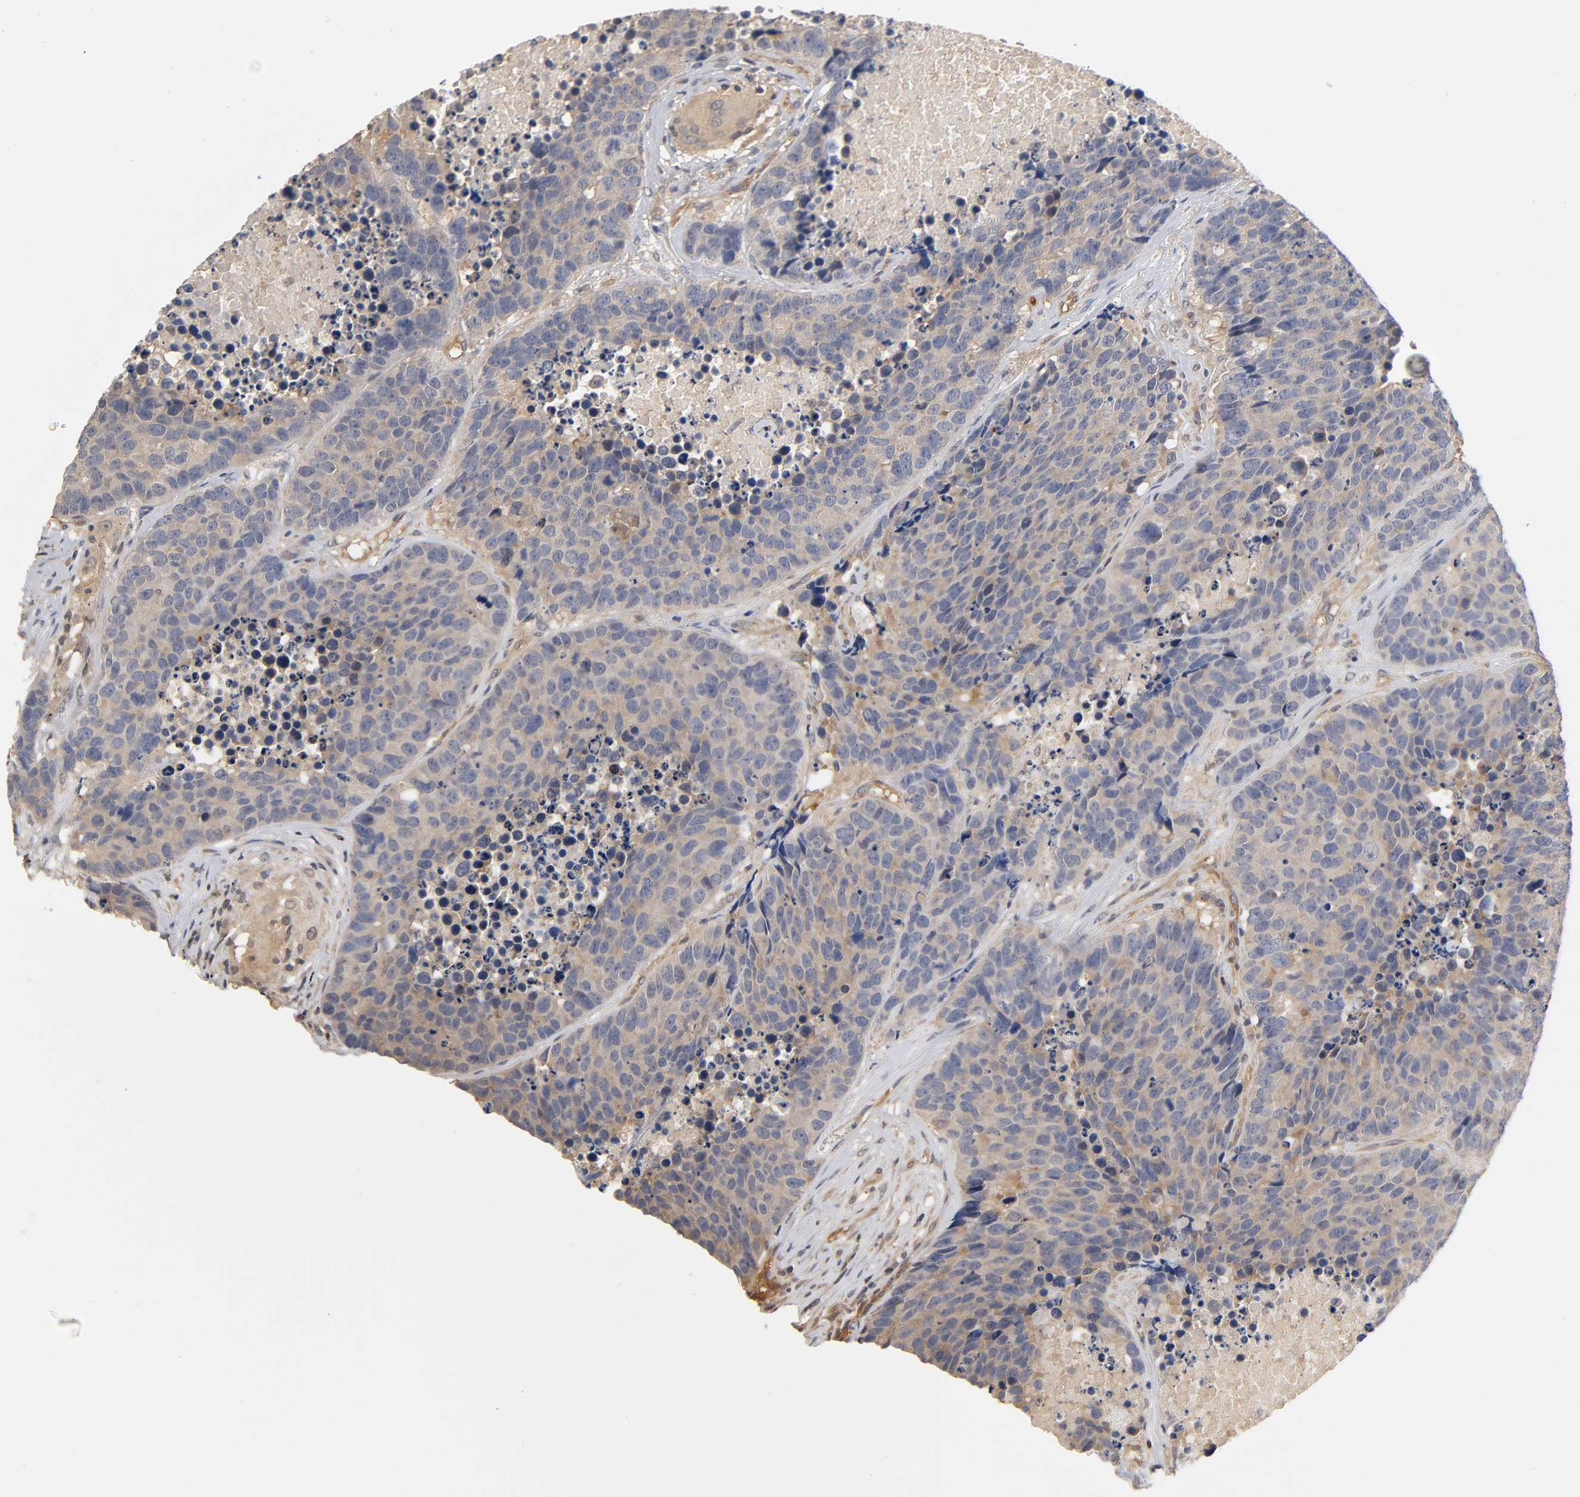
{"staining": {"intensity": "weak", "quantity": ">75%", "location": "cytoplasmic/membranous"}, "tissue": "carcinoid", "cell_type": "Tumor cells", "image_type": "cancer", "snomed": [{"axis": "morphology", "description": "Carcinoid, malignant, NOS"}, {"axis": "topography", "description": "Lung"}], "caption": "Carcinoid (malignant) stained with DAB IHC reveals low levels of weak cytoplasmic/membranous positivity in about >75% of tumor cells.", "gene": "PDE5A", "patient": {"sex": "male", "age": 60}}